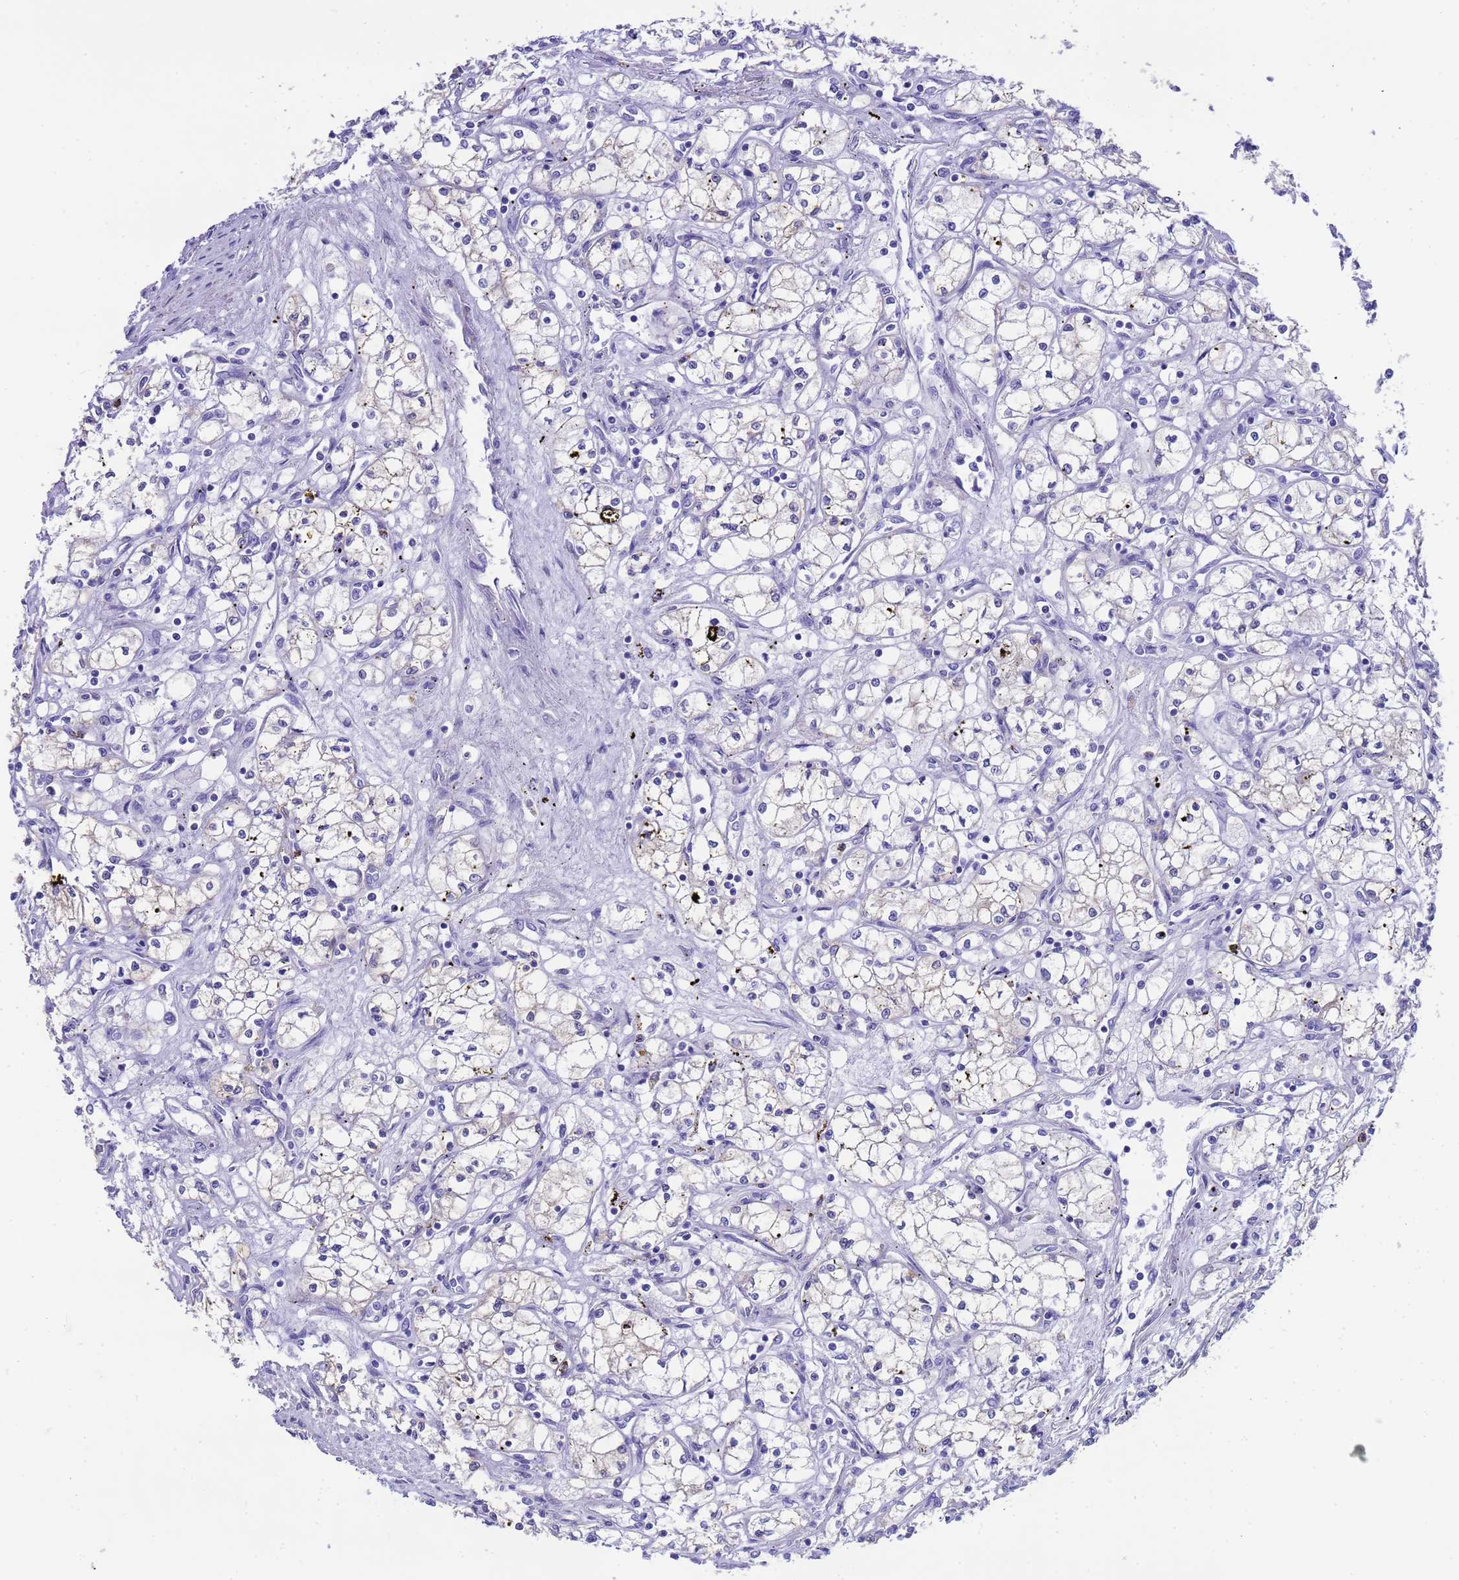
{"staining": {"intensity": "negative", "quantity": "none", "location": "none"}, "tissue": "renal cancer", "cell_type": "Tumor cells", "image_type": "cancer", "snomed": [{"axis": "morphology", "description": "Adenocarcinoma, NOS"}, {"axis": "topography", "description": "Kidney"}], "caption": "This is an immunohistochemistry photomicrograph of renal cancer (adenocarcinoma). There is no staining in tumor cells.", "gene": "USP38", "patient": {"sex": "male", "age": 59}}